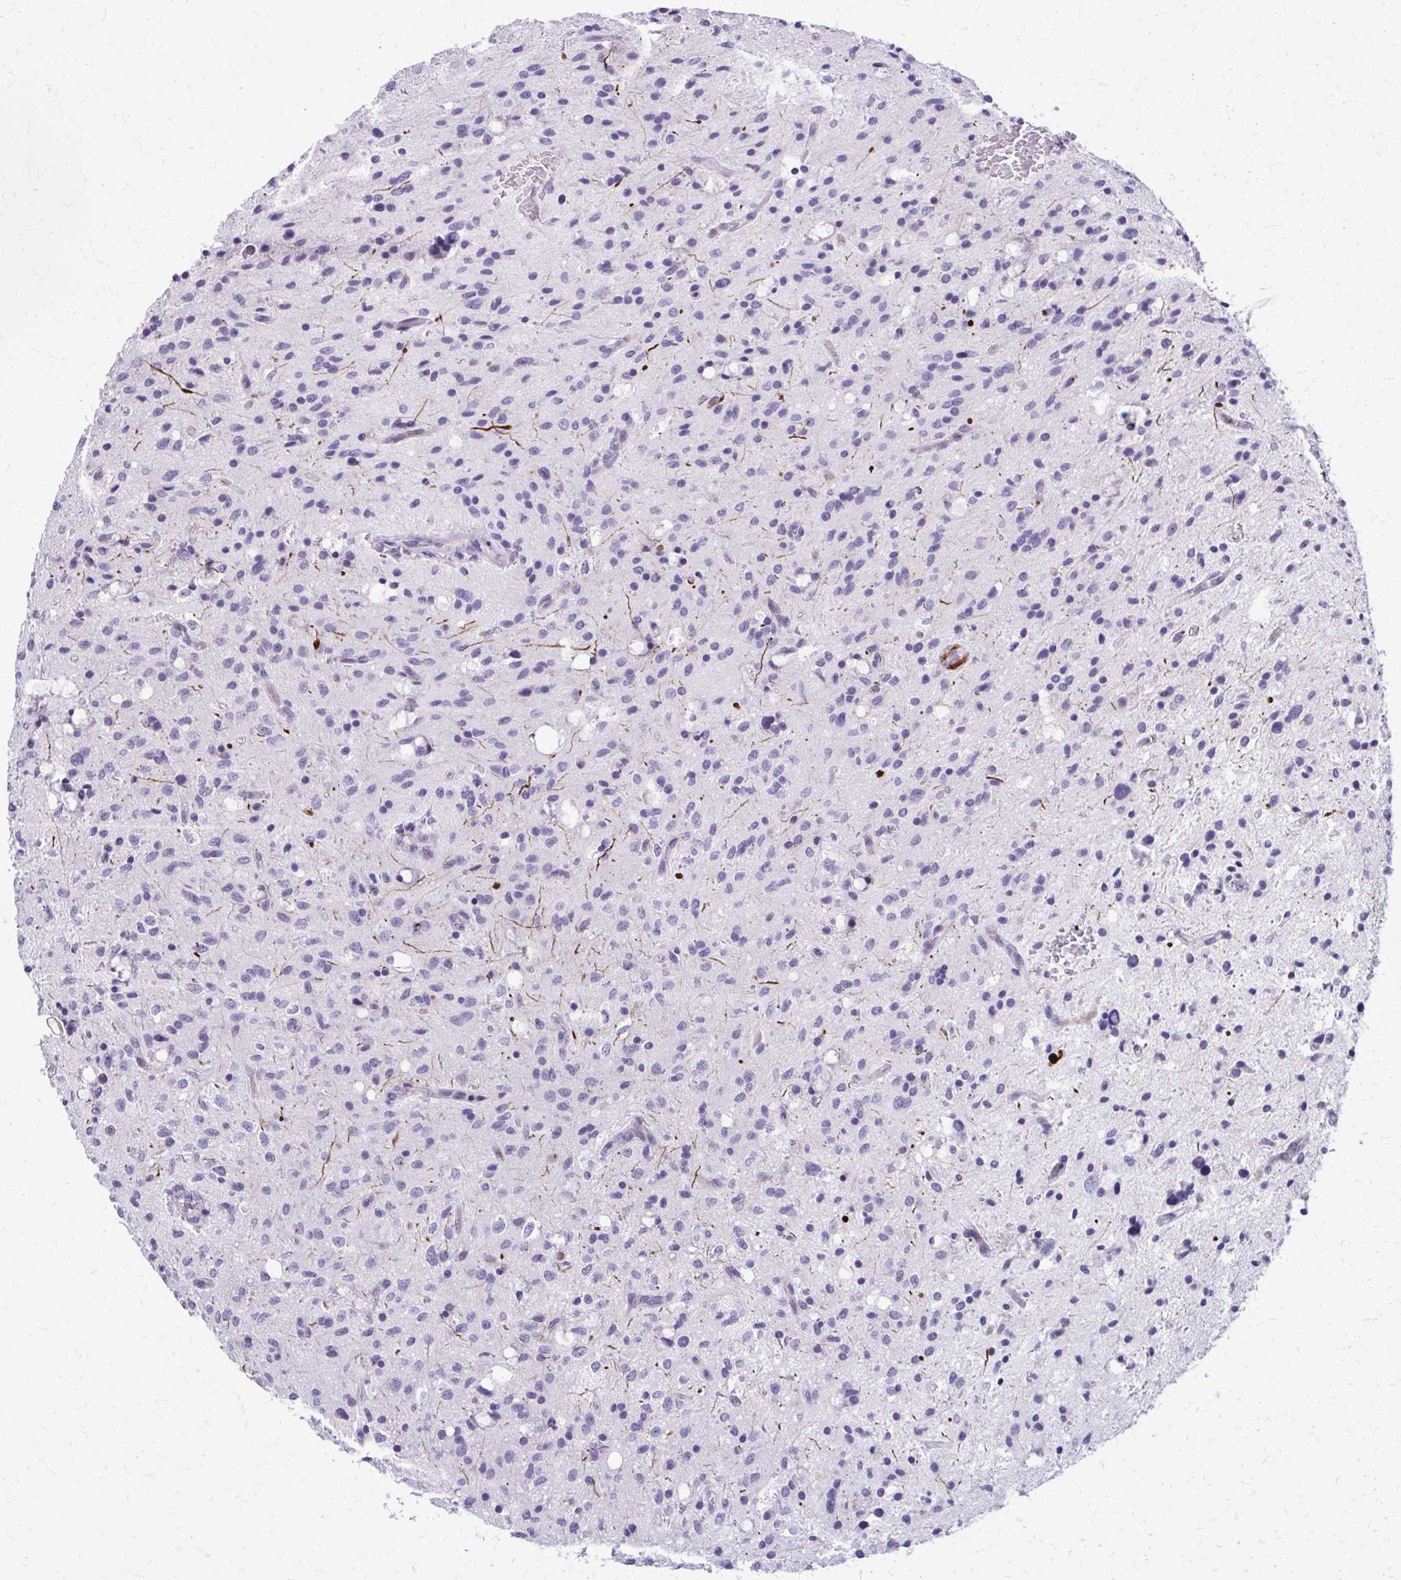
{"staining": {"intensity": "negative", "quantity": "none", "location": "none"}, "tissue": "glioma", "cell_type": "Tumor cells", "image_type": "cancer", "snomed": [{"axis": "morphology", "description": "Glioma, malignant, Low grade"}, {"axis": "topography", "description": "Brain"}], "caption": "Immunohistochemistry (IHC) histopathology image of human glioma stained for a protein (brown), which demonstrates no expression in tumor cells.", "gene": "PEDS1", "patient": {"sex": "female", "age": 58}}